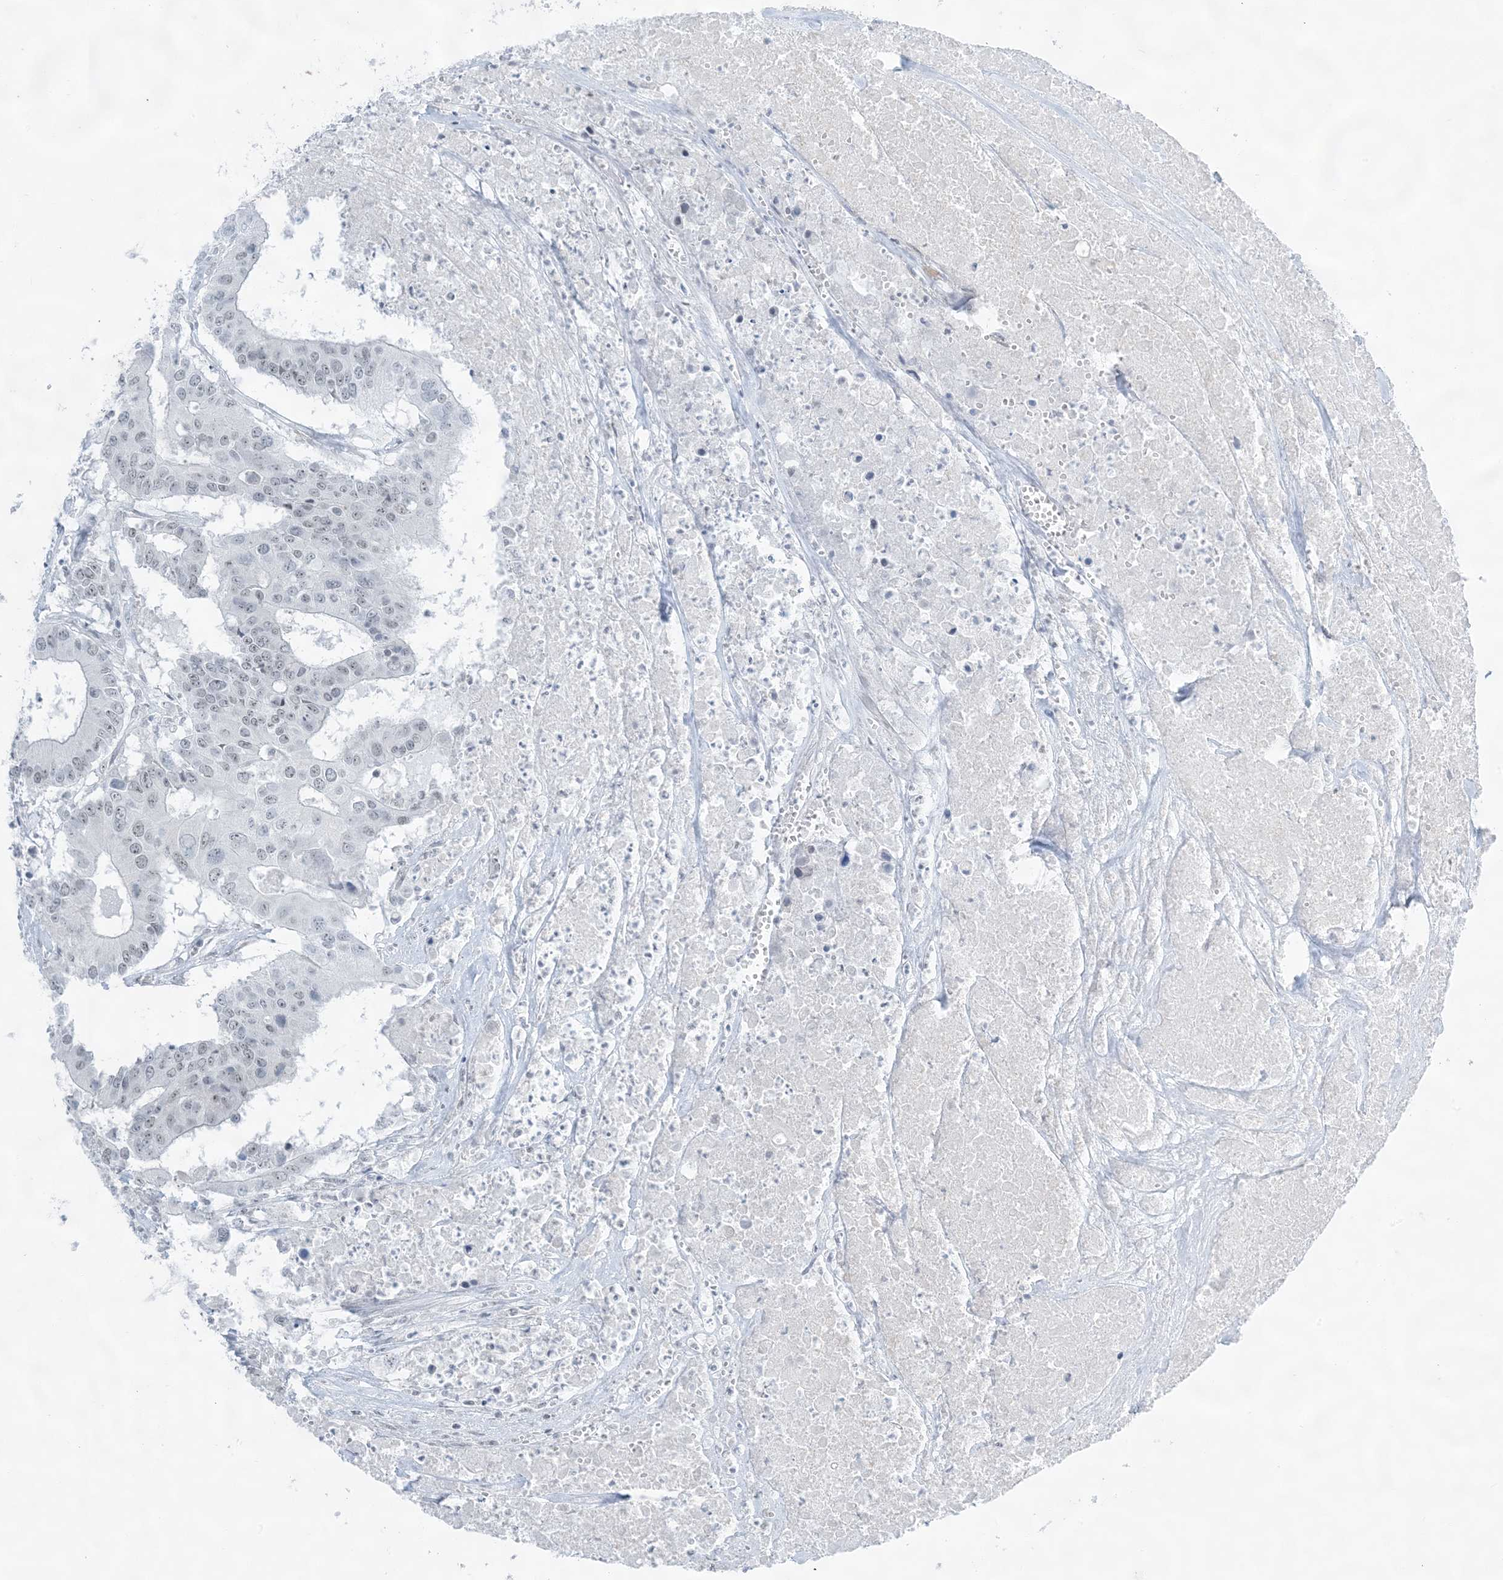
{"staining": {"intensity": "negative", "quantity": "none", "location": "none"}, "tissue": "colorectal cancer", "cell_type": "Tumor cells", "image_type": "cancer", "snomed": [{"axis": "morphology", "description": "Adenocarcinoma, NOS"}, {"axis": "topography", "description": "Colon"}], "caption": "Human colorectal adenocarcinoma stained for a protein using immunohistochemistry (IHC) displays no expression in tumor cells.", "gene": "ZNF787", "patient": {"sex": "male", "age": 77}}